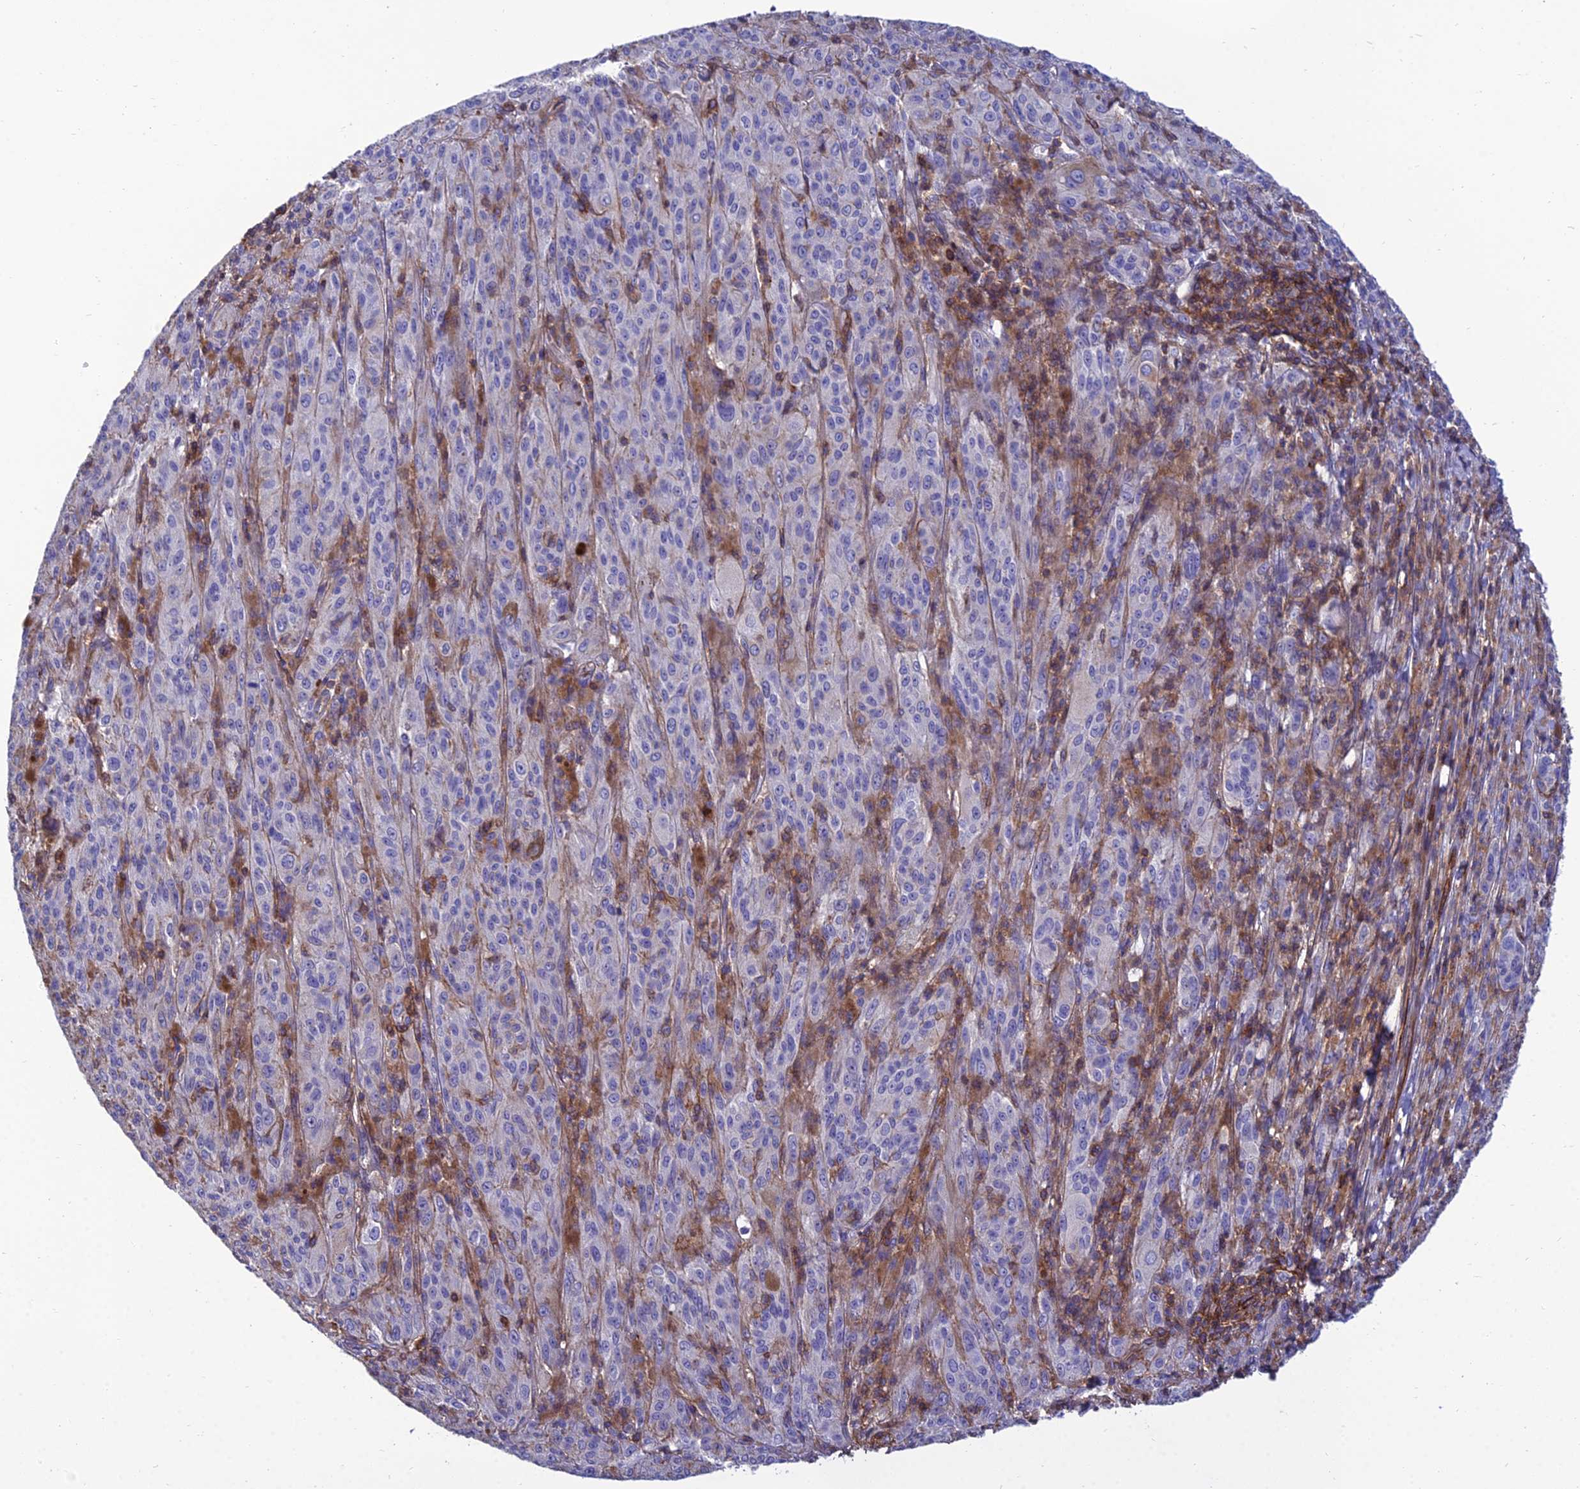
{"staining": {"intensity": "negative", "quantity": "none", "location": "none"}, "tissue": "melanoma", "cell_type": "Tumor cells", "image_type": "cancer", "snomed": [{"axis": "morphology", "description": "Malignant melanoma, NOS"}, {"axis": "topography", "description": "Skin"}], "caption": "The photomicrograph demonstrates no significant expression in tumor cells of malignant melanoma.", "gene": "PPP1R18", "patient": {"sex": "female", "age": 52}}